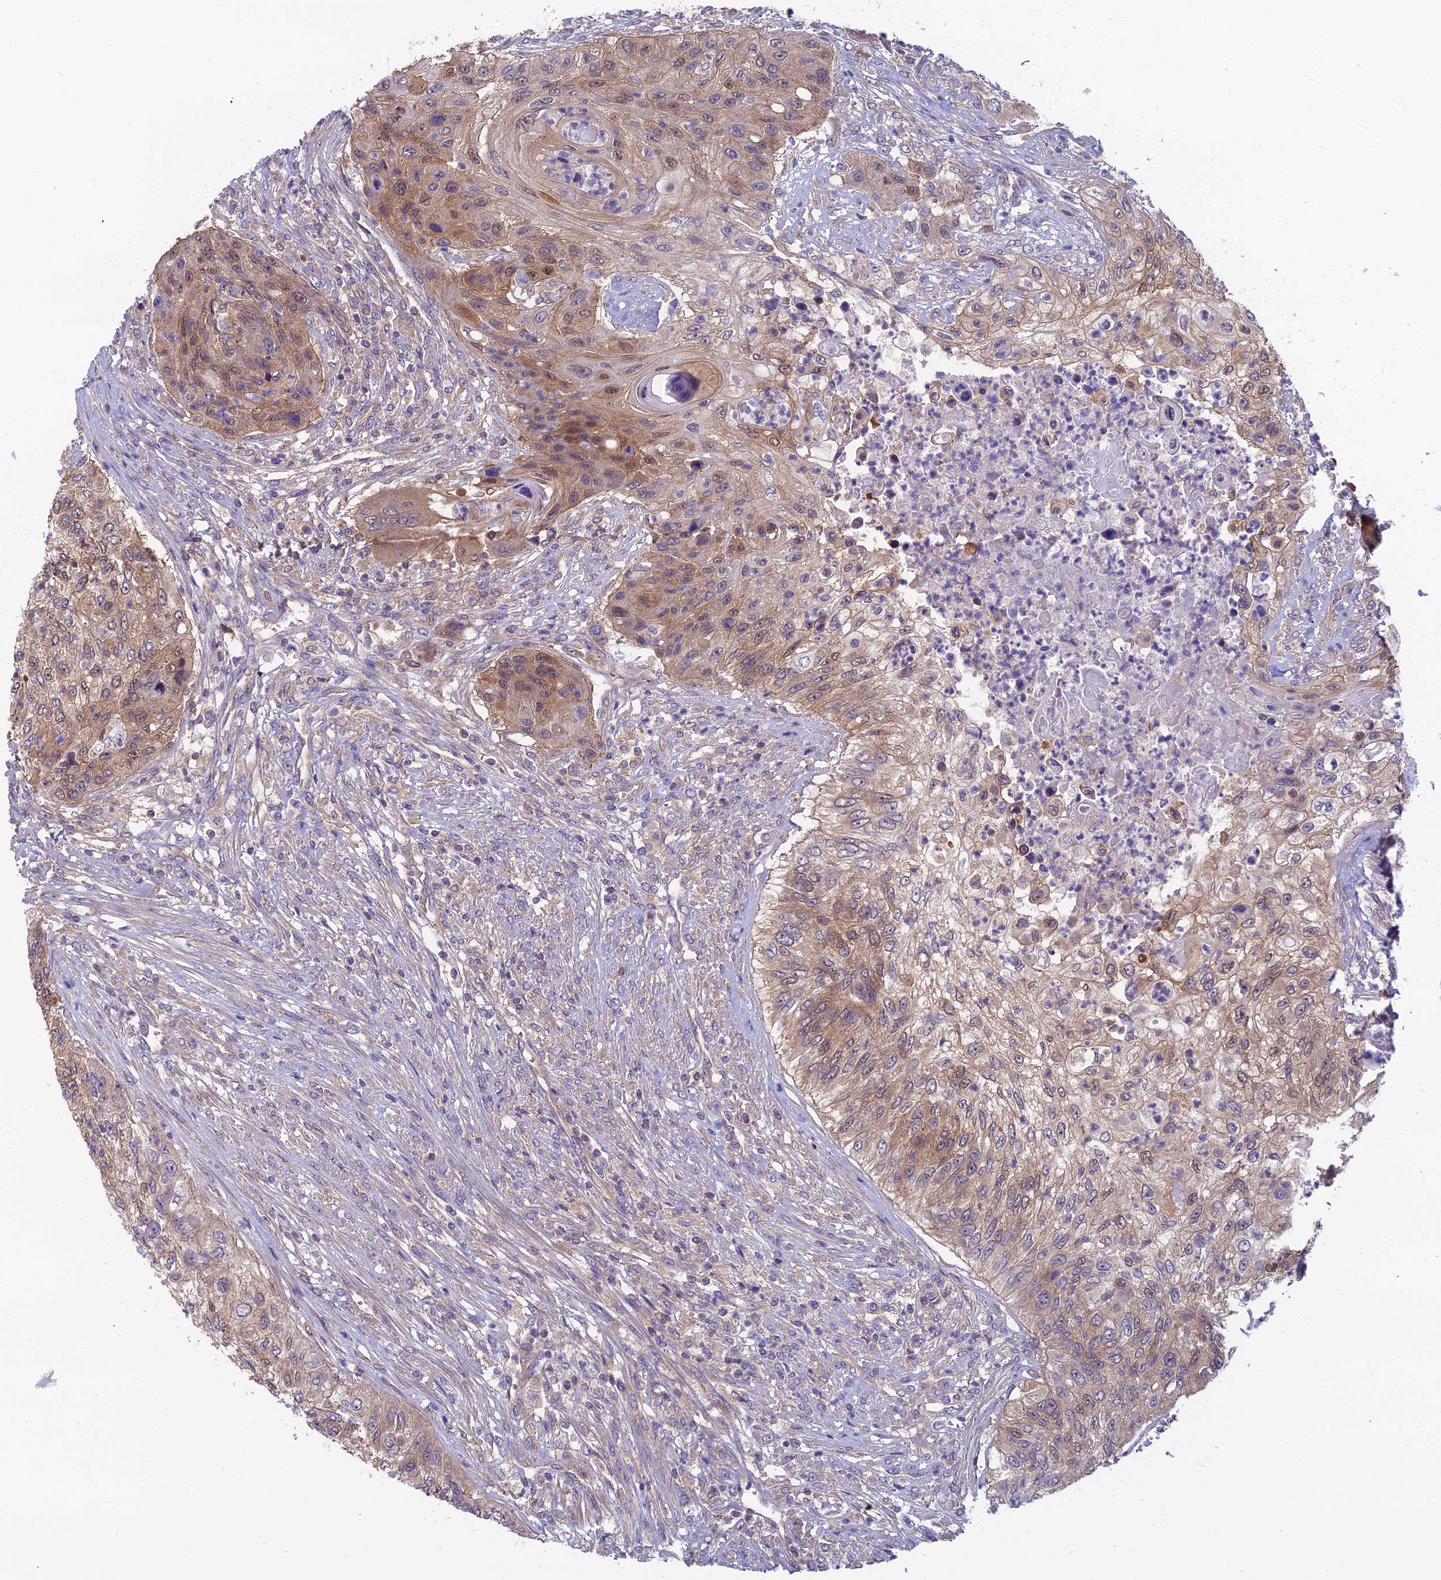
{"staining": {"intensity": "moderate", "quantity": "25%-75%", "location": "cytoplasmic/membranous,nuclear"}, "tissue": "urothelial cancer", "cell_type": "Tumor cells", "image_type": "cancer", "snomed": [{"axis": "morphology", "description": "Urothelial carcinoma, High grade"}, {"axis": "topography", "description": "Urinary bladder"}], "caption": "Urothelial cancer stained with a brown dye displays moderate cytoplasmic/membranous and nuclear positive staining in about 25%-75% of tumor cells.", "gene": "MVD", "patient": {"sex": "female", "age": 60}}